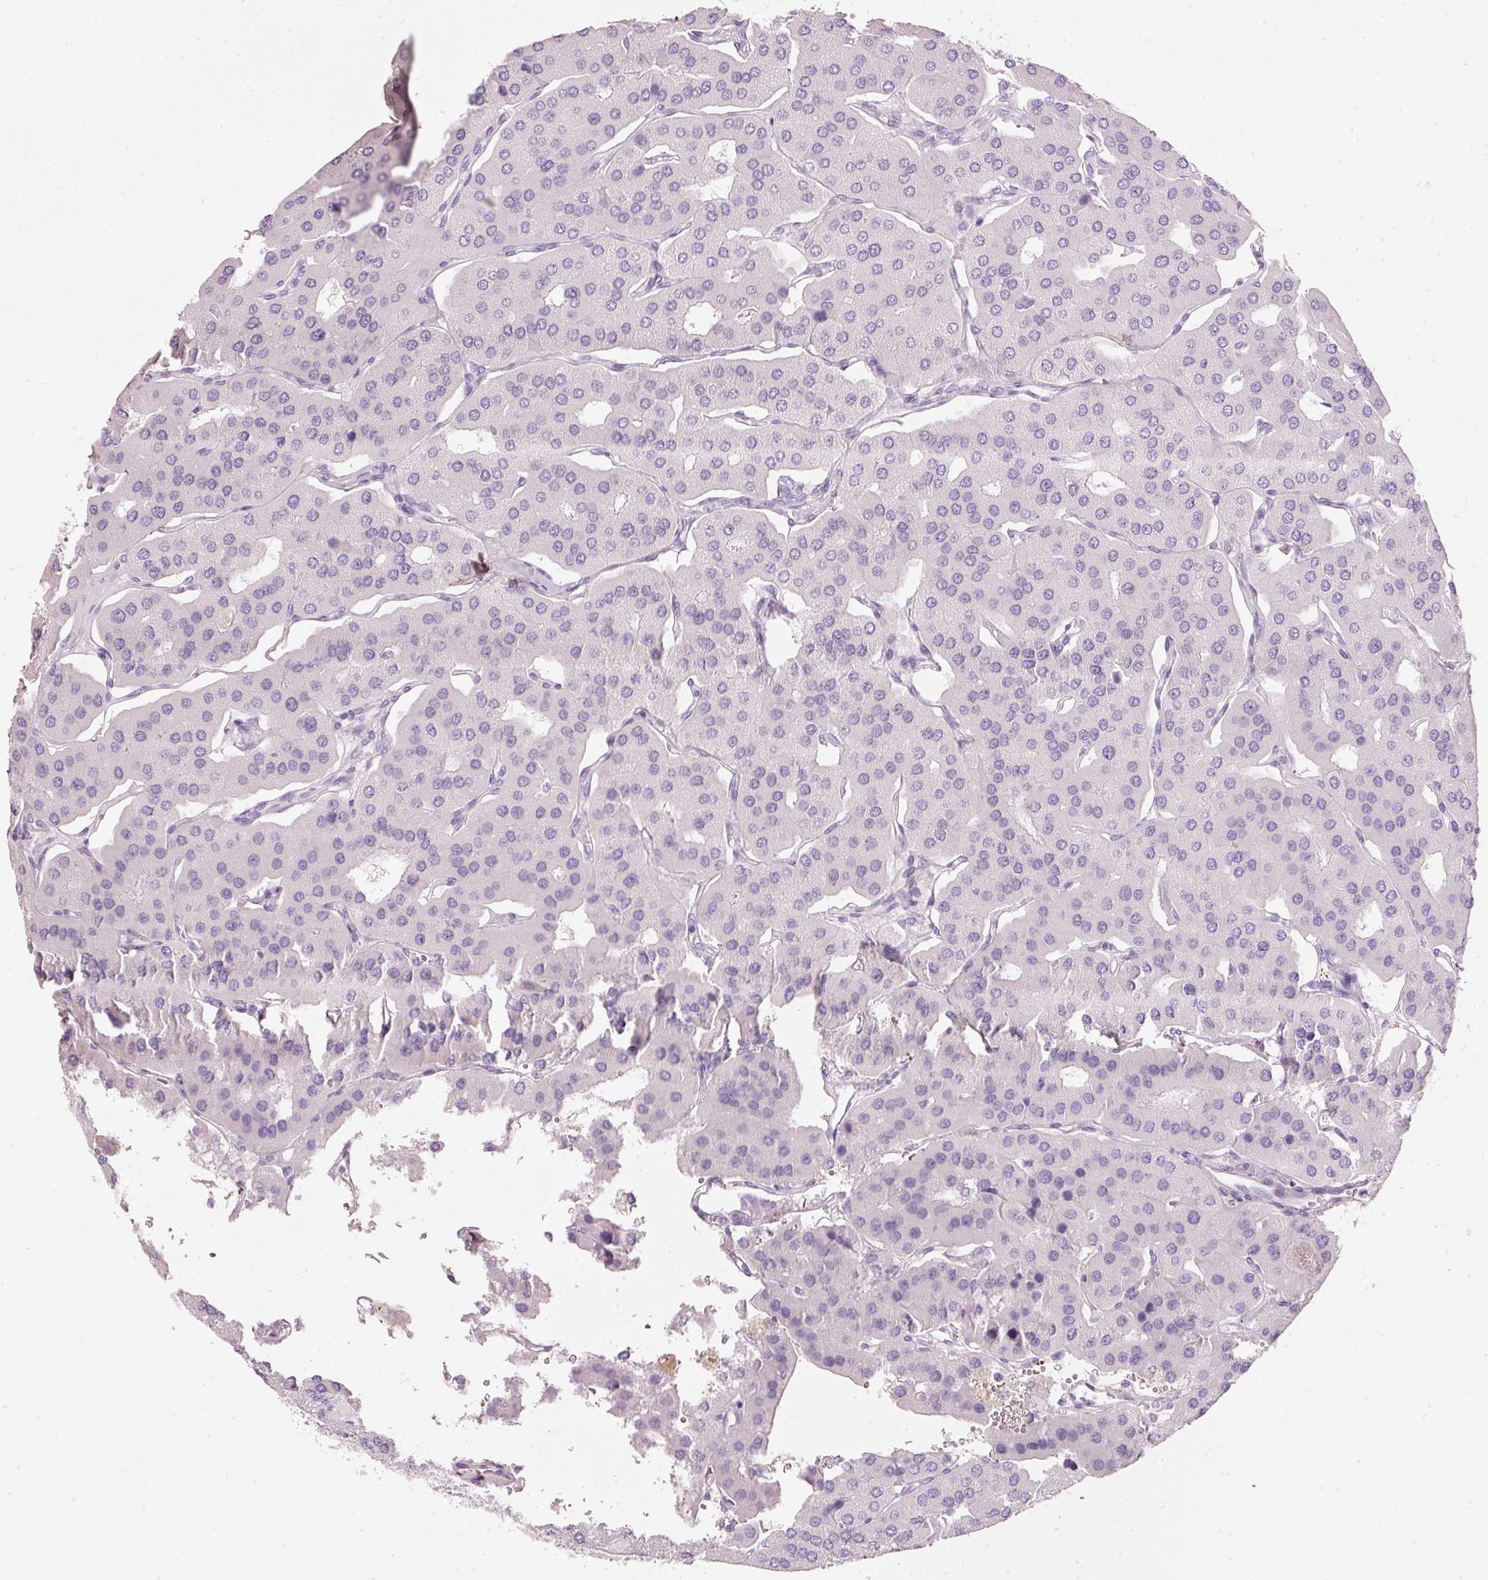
{"staining": {"intensity": "negative", "quantity": "none", "location": "none"}, "tissue": "parathyroid gland", "cell_type": "Glandular cells", "image_type": "normal", "snomed": [{"axis": "morphology", "description": "Normal tissue, NOS"}, {"axis": "morphology", "description": "Adenoma, NOS"}, {"axis": "topography", "description": "Parathyroid gland"}], "caption": "IHC image of benign parathyroid gland stained for a protein (brown), which displays no expression in glandular cells.", "gene": "PDXDC1", "patient": {"sex": "female", "age": 86}}